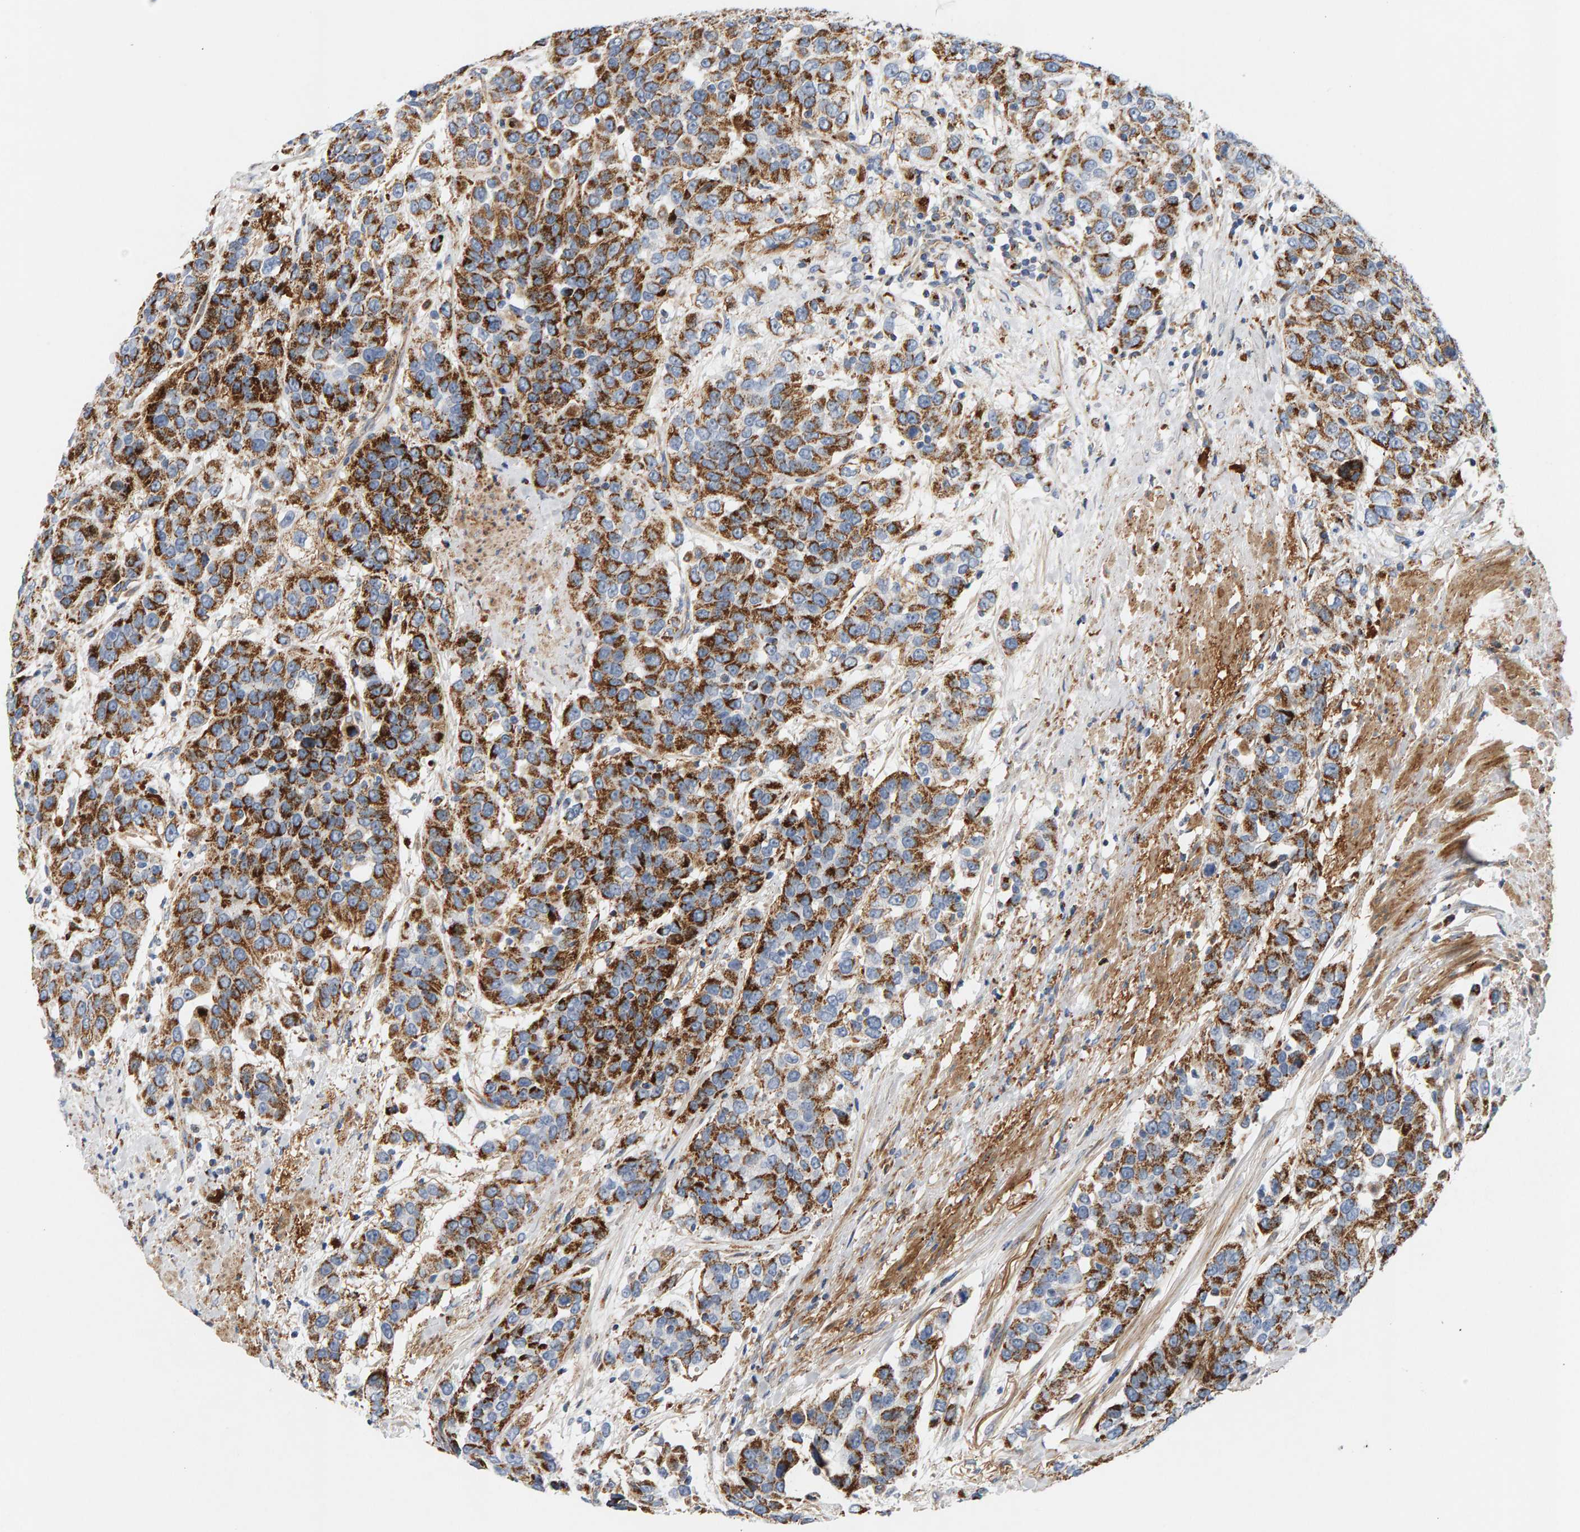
{"staining": {"intensity": "strong", "quantity": ">75%", "location": "cytoplasmic/membranous"}, "tissue": "urothelial cancer", "cell_type": "Tumor cells", "image_type": "cancer", "snomed": [{"axis": "morphology", "description": "Urothelial carcinoma, High grade"}, {"axis": "topography", "description": "Urinary bladder"}], "caption": "Urothelial cancer tissue reveals strong cytoplasmic/membranous positivity in about >75% of tumor cells The staining is performed using DAB brown chromogen to label protein expression. The nuclei are counter-stained blue using hematoxylin.", "gene": "GGTA1", "patient": {"sex": "female", "age": 80}}